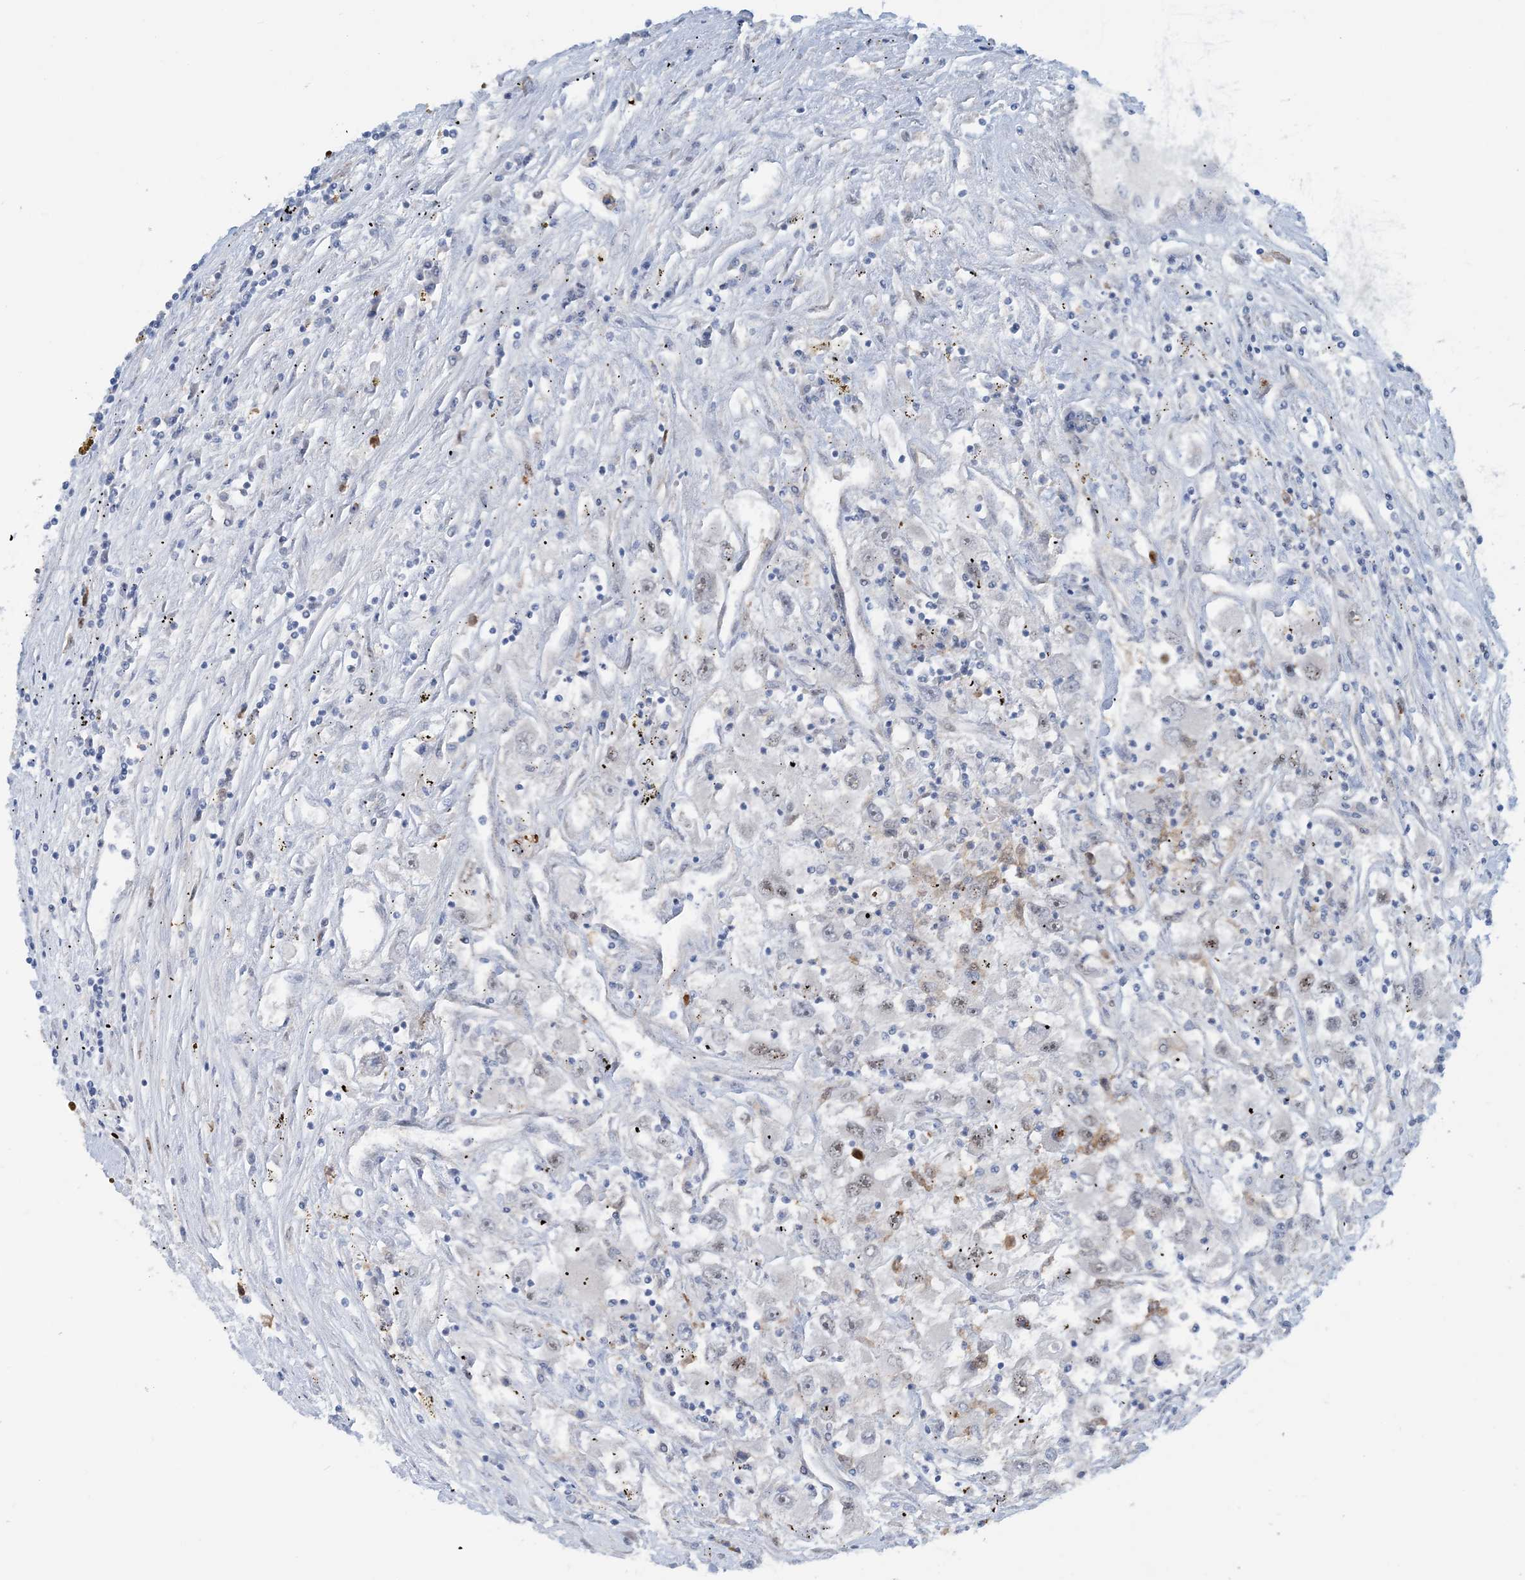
{"staining": {"intensity": "negative", "quantity": "none", "location": "none"}, "tissue": "renal cancer", "cell_type": "Tumor cells", "image_type": "cancer", "snomed": [{"axis": "morphology", "description": "Adenocarcinoma, NOS"}, {"axis": "topography", "description": "Kidney"}], "caption": "DAB (3,3'-diaminobenzidine) immunohistochemical staining of renal cancer (adenocarcinoma) reveals no significant positivity in tumor cells.", "gene": "HEMK1", "patient": {"sex": "female", "age": 52}}